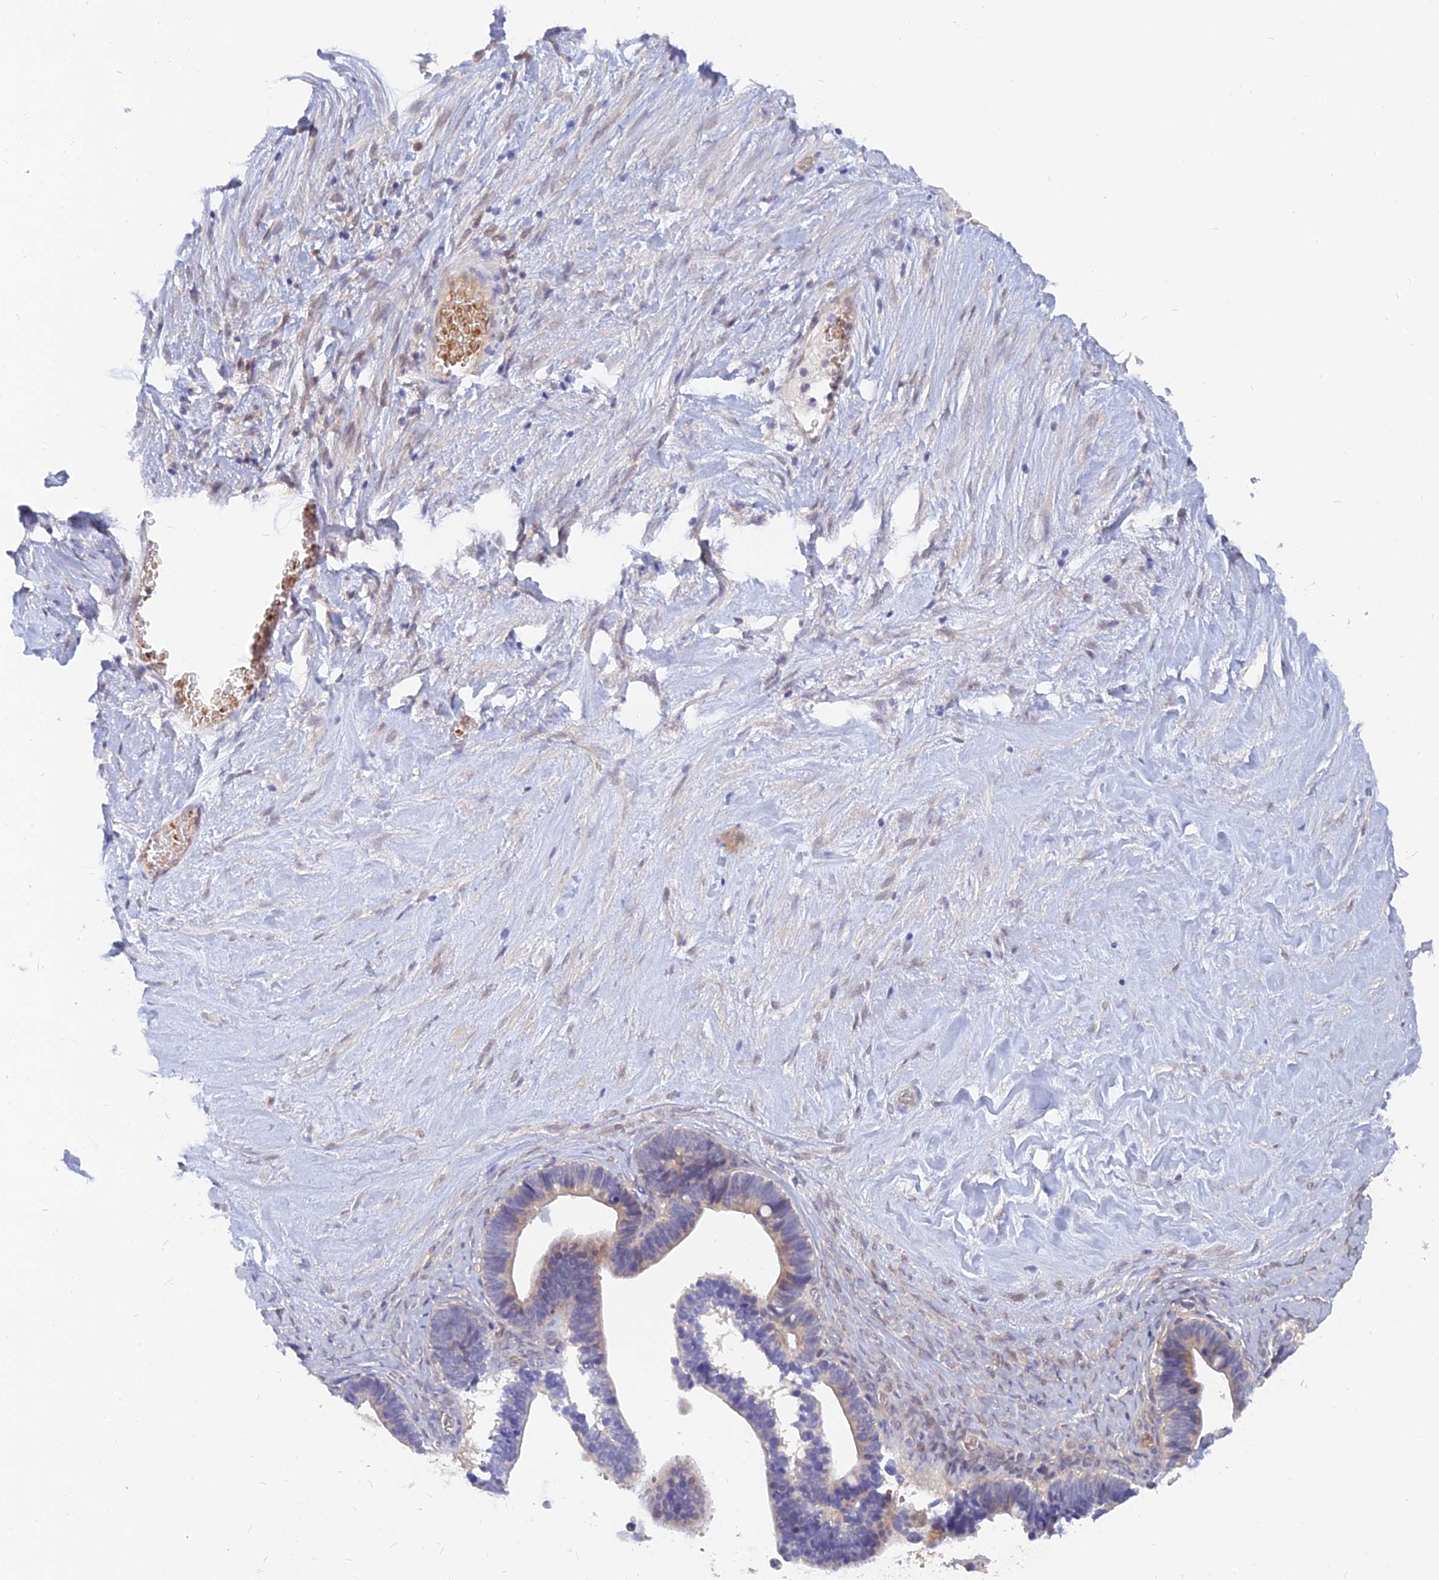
{"staining": {"intensity": "weak", "quantity": "25%-75%", "location": "cytoplasmic/membranous"}, "tissue": "ovarian cancer", "cell_type": "Tumor cells", "image_type": "cancer", "snomed": [{"axis": "morphology", "description": "Cystadenocarcinoma, serous, NOS"}, {"axis": "topography", "description": "Ovary"}], "caption": "A high-resolution micrograph shows immunohistochemistry (IHC) staining of ovarian serous cystadenocarcinoma, which exhibits weak cytoplasmic/membranous staining in approximately 25%-75% of tumor cells. (IHC, brightfield microscopy, high magnification).", "gene": "ARL2BP", "patient": {"sex": "female", "age": 56}}